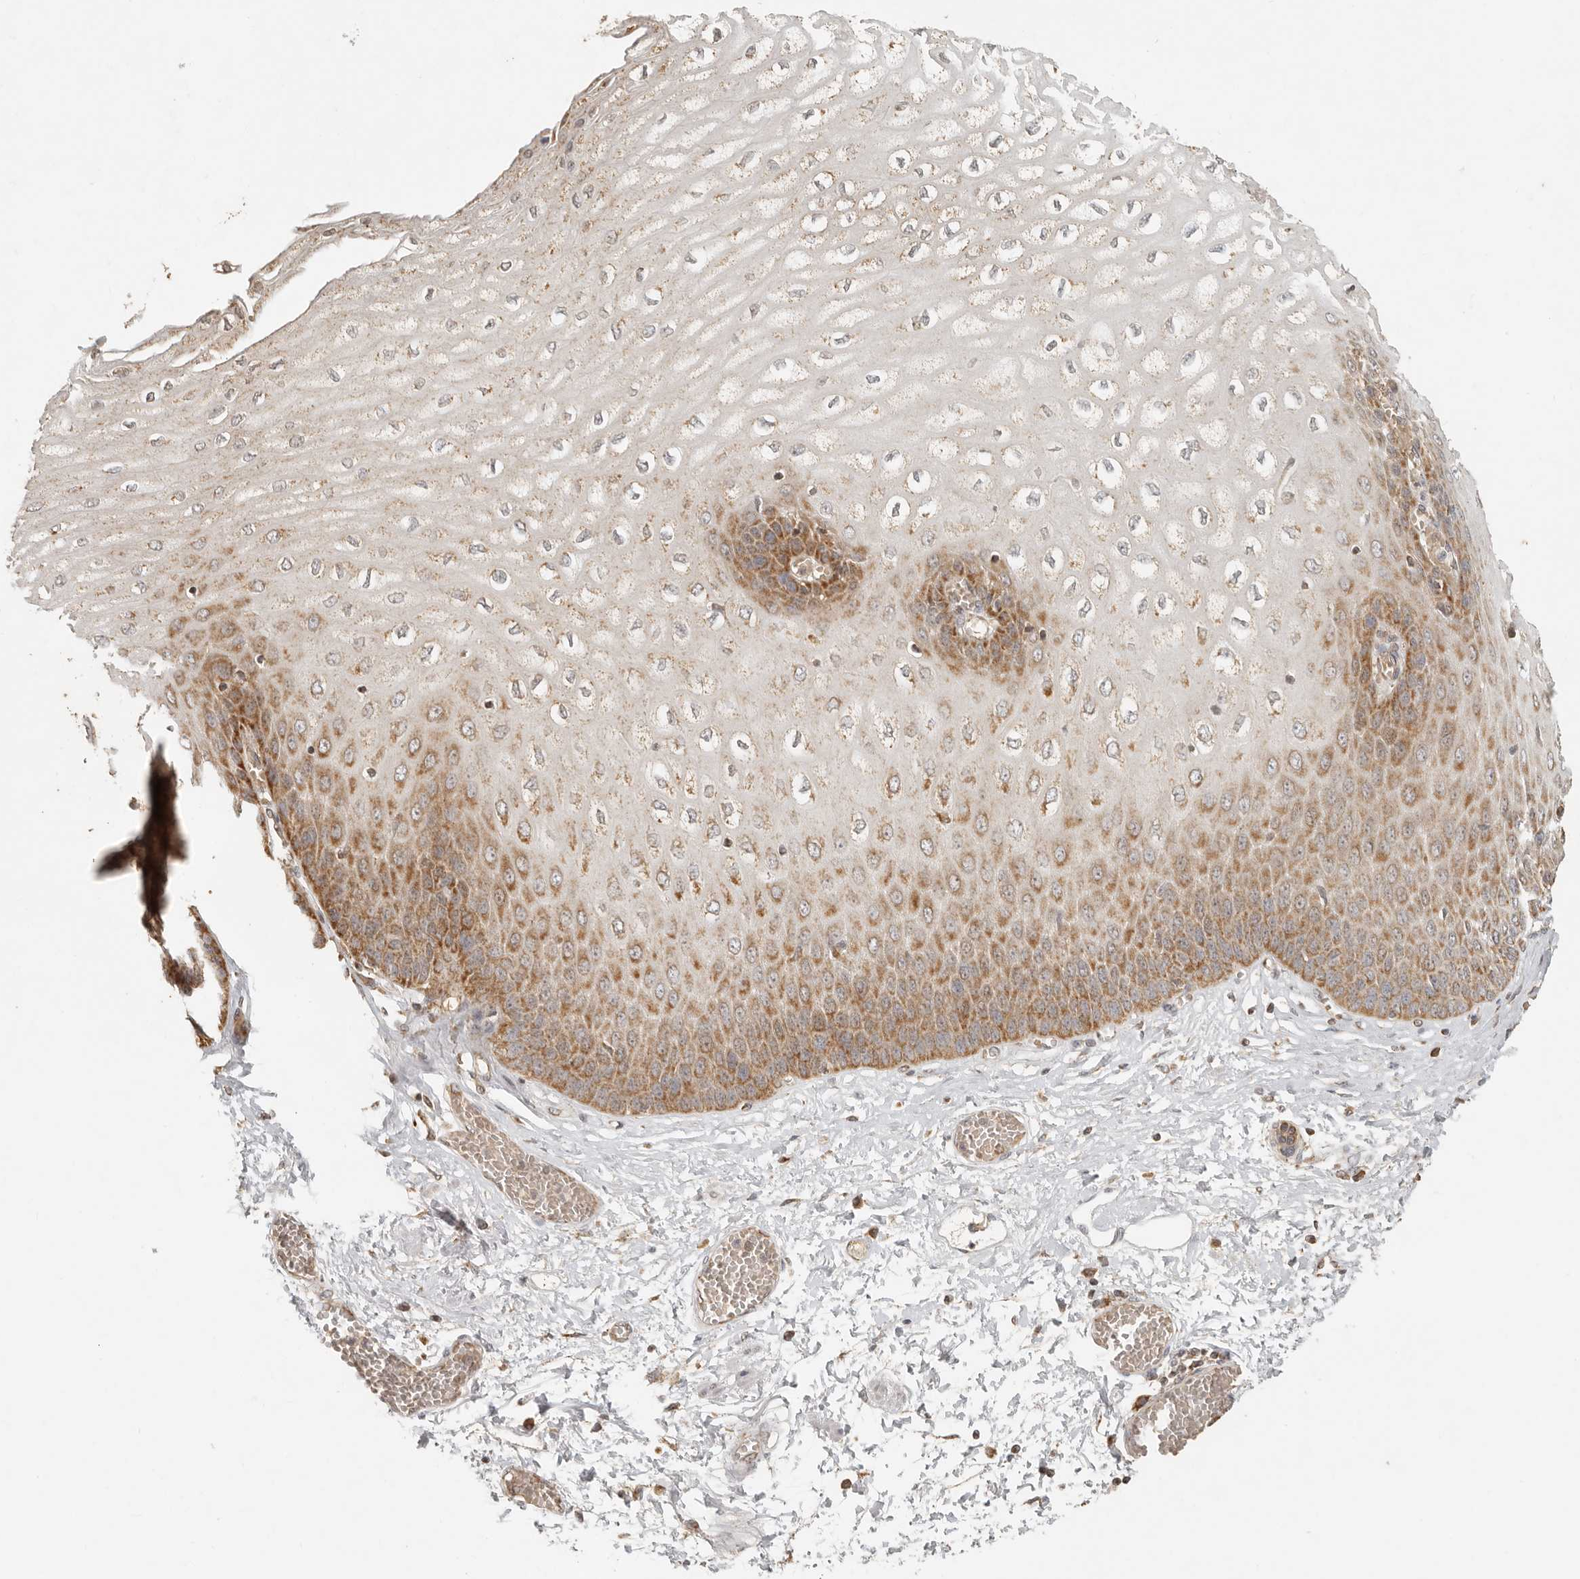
{"staining": {"intensity": "strong", "quantity": "25%-75%", "location": "cytoplasmic/membranous"}, "tissue": "esophagus", "cell_type": "Squamous epithelial cells", "image_type": "normal", "snomed": [{"axis": "morphology", "description": "Normal tissue, NOS"}, {"axis": "topography", "description": "Esophagus"}], "caption": "High-magnification brightfield microscopy of benign esophagus stained with DAB (3,3'-diaminobenzidine) (brown) and counterstained with hematoxylin (blue). squamous epithelial cells exhibit strong cytoplasmic/membranous staining is present in approximately25%-75% of cells. The protein is shown in brown color, while the nuclei are stained blue.", "gene": "MRPL55", "patient": {"sex": "male", "age": 60}}